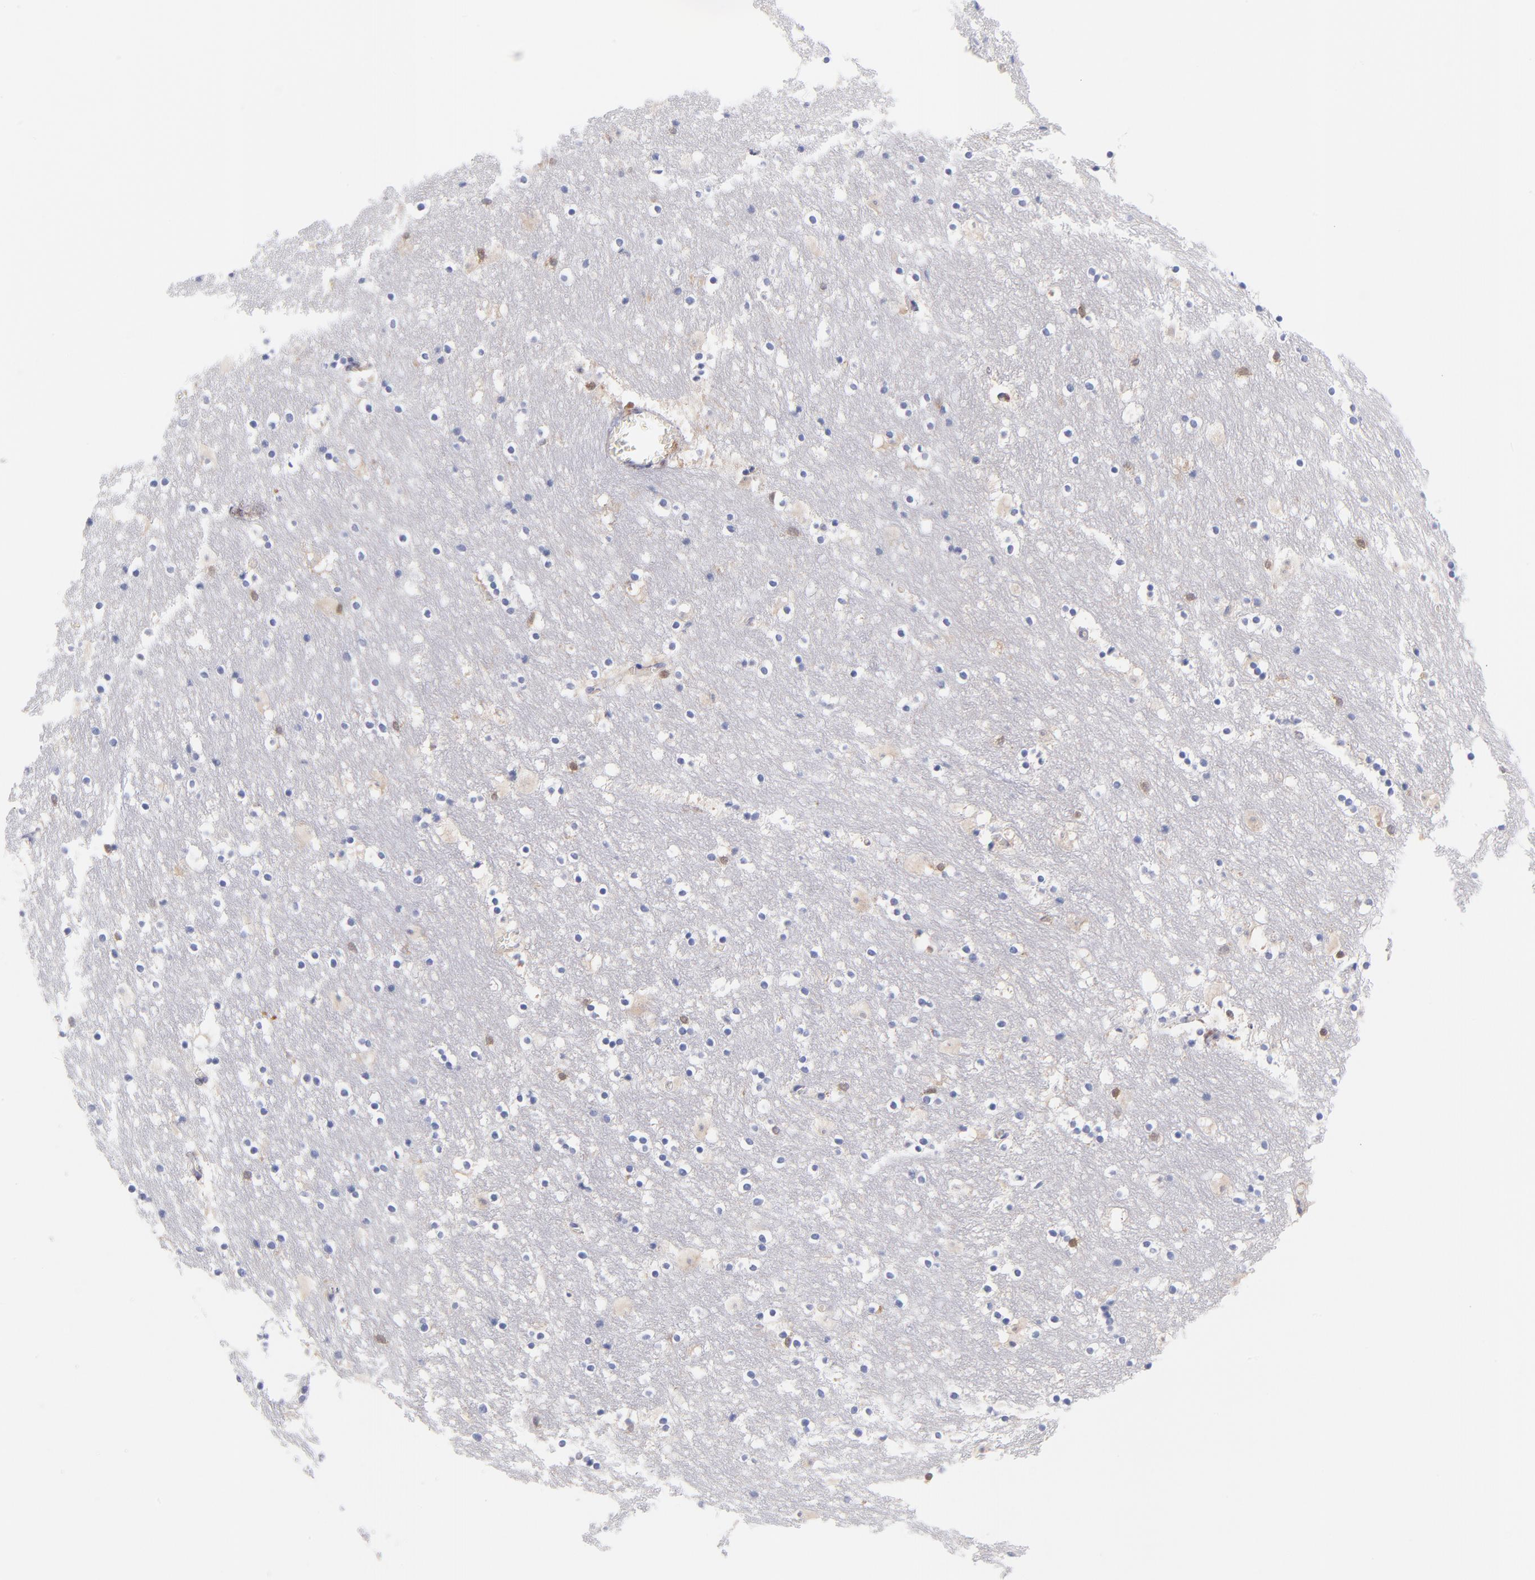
{"staining": {"intensity": "weak", "quantity": "<25%", "location": "nuclear"}, "tissue": "caudate", "cell_type": "Glial cells", "image_type": "normal", "snomed": [{"axis": "morphology", "description": "Normal tissue, NOS"}, {"axis": "topography", "description": "Lateral ventricle wall"}], "caption": "The histopathology image exhibits no staining of glial cells in unremarkable caudate.", "gene": "BID", "patient": {"sex": "male", "age": 45}}